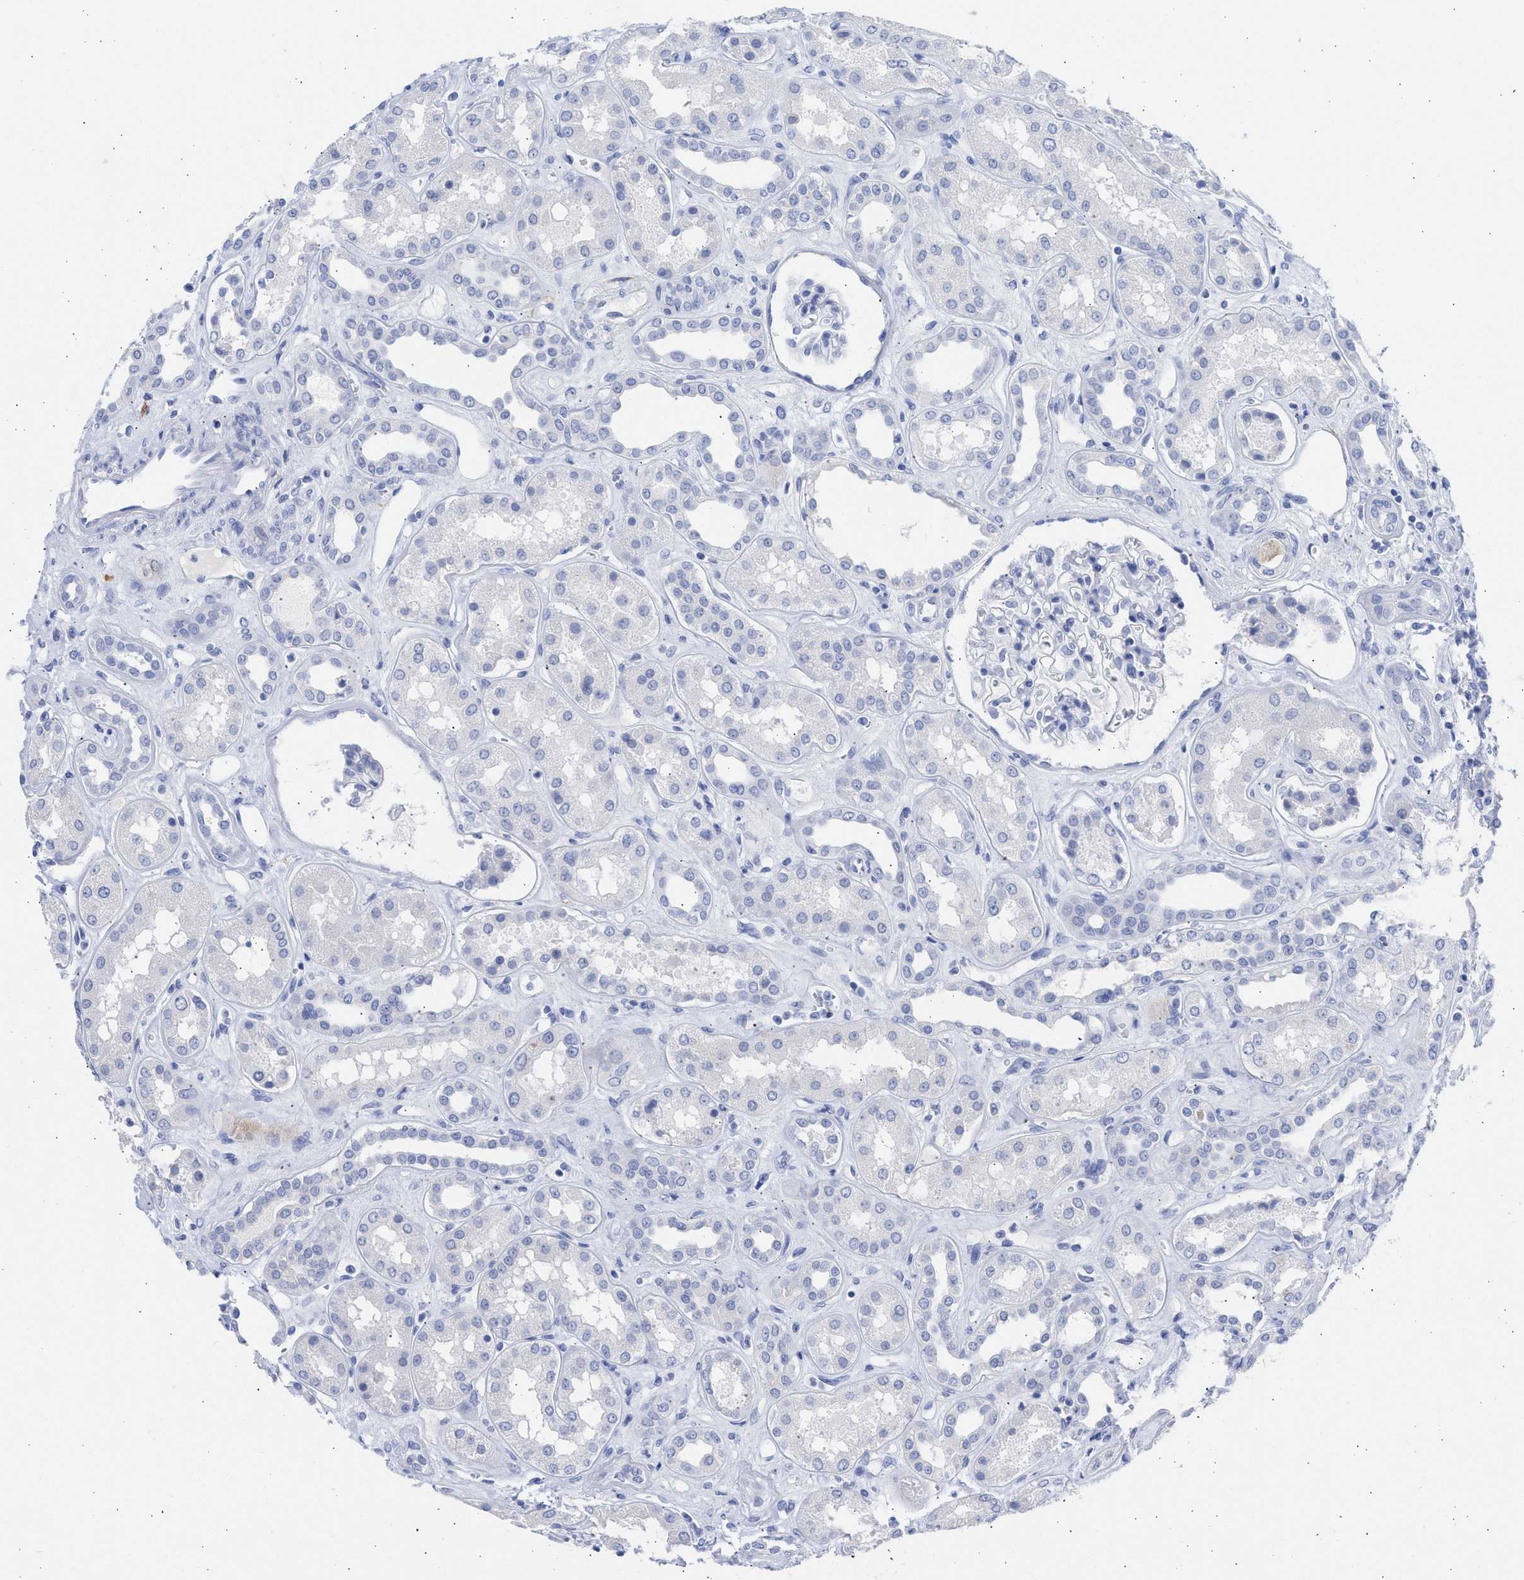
{"staining": {"intensity": "negative", "quantity": "none", "location": "none"}, "tissue": "kidney", "cell_type": "Cells in glomeruli", "image_type": "normal", "snomed": [{"axis": "morphology", "description": "Normal tissue, NOS"}, {"axis": "topography", "description": "Kidney"}], "caption": "A high-resolution micrograph shows IHC staining of normal kidney, which displays no significant positivity in cells in glomeruli.", "gene": "NCAM1", "patient": {"sex": "male", "age": 59}}